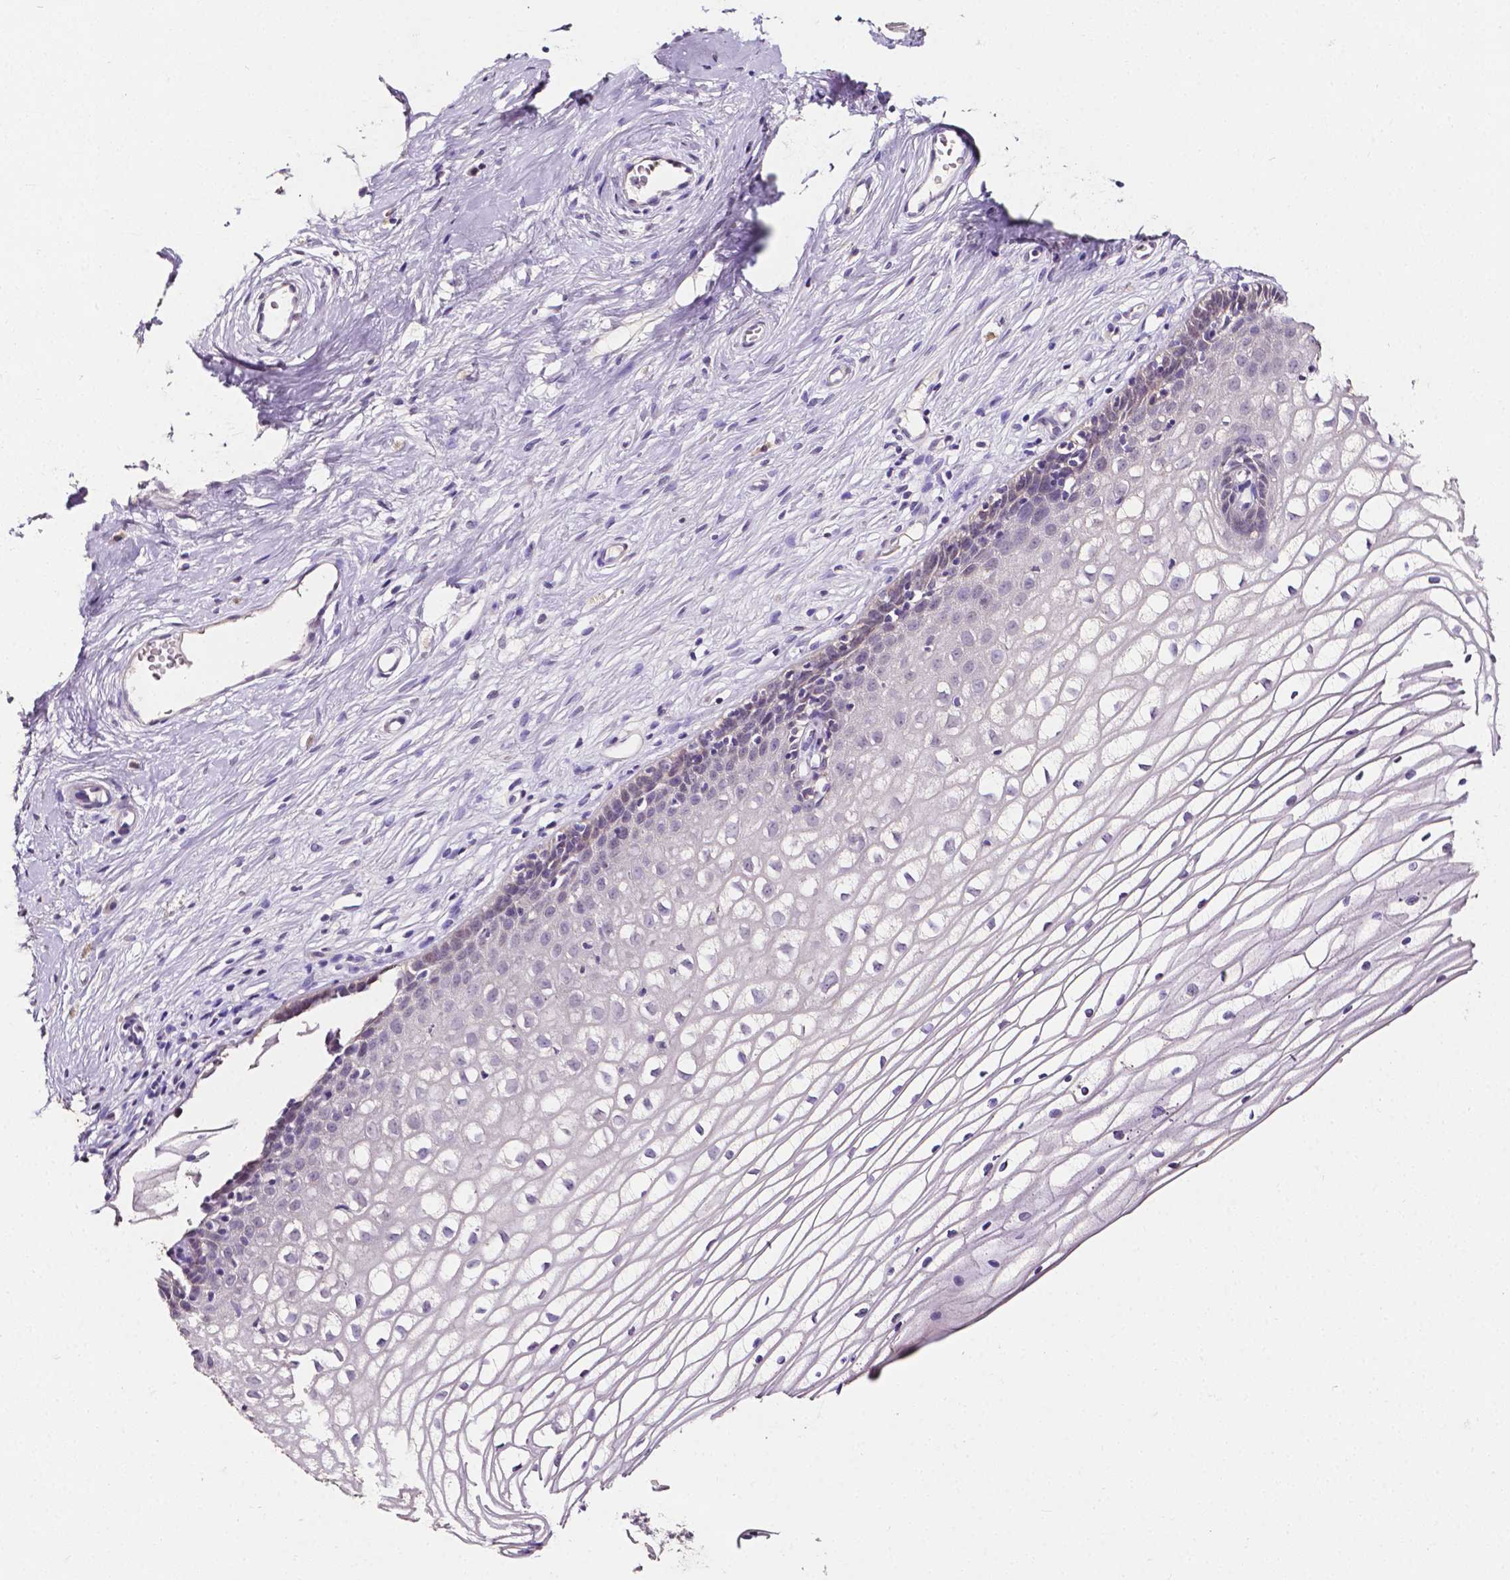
{"staining": {"intensity": "negative", "quantity": "none", "location": "none"}, "tissue": "cervix", "cell_type": "Glandular cells", "image_type": "normal", "snomed": [{"axis": "morphology", "description": "Normal tissue, NOS"}, {"axis": "topography", "description": "Cervix"}], "caption": "This is a histopathology image of IHC staining of normal cervix, which shows no expression in glandular cells. Brightfield microscopy of IHC stained with DAB (brown) and hematoxylin (blue), captured at high magnification.", "gene": "PSAT1", "patient": {"sex": "female", "age": 40}}